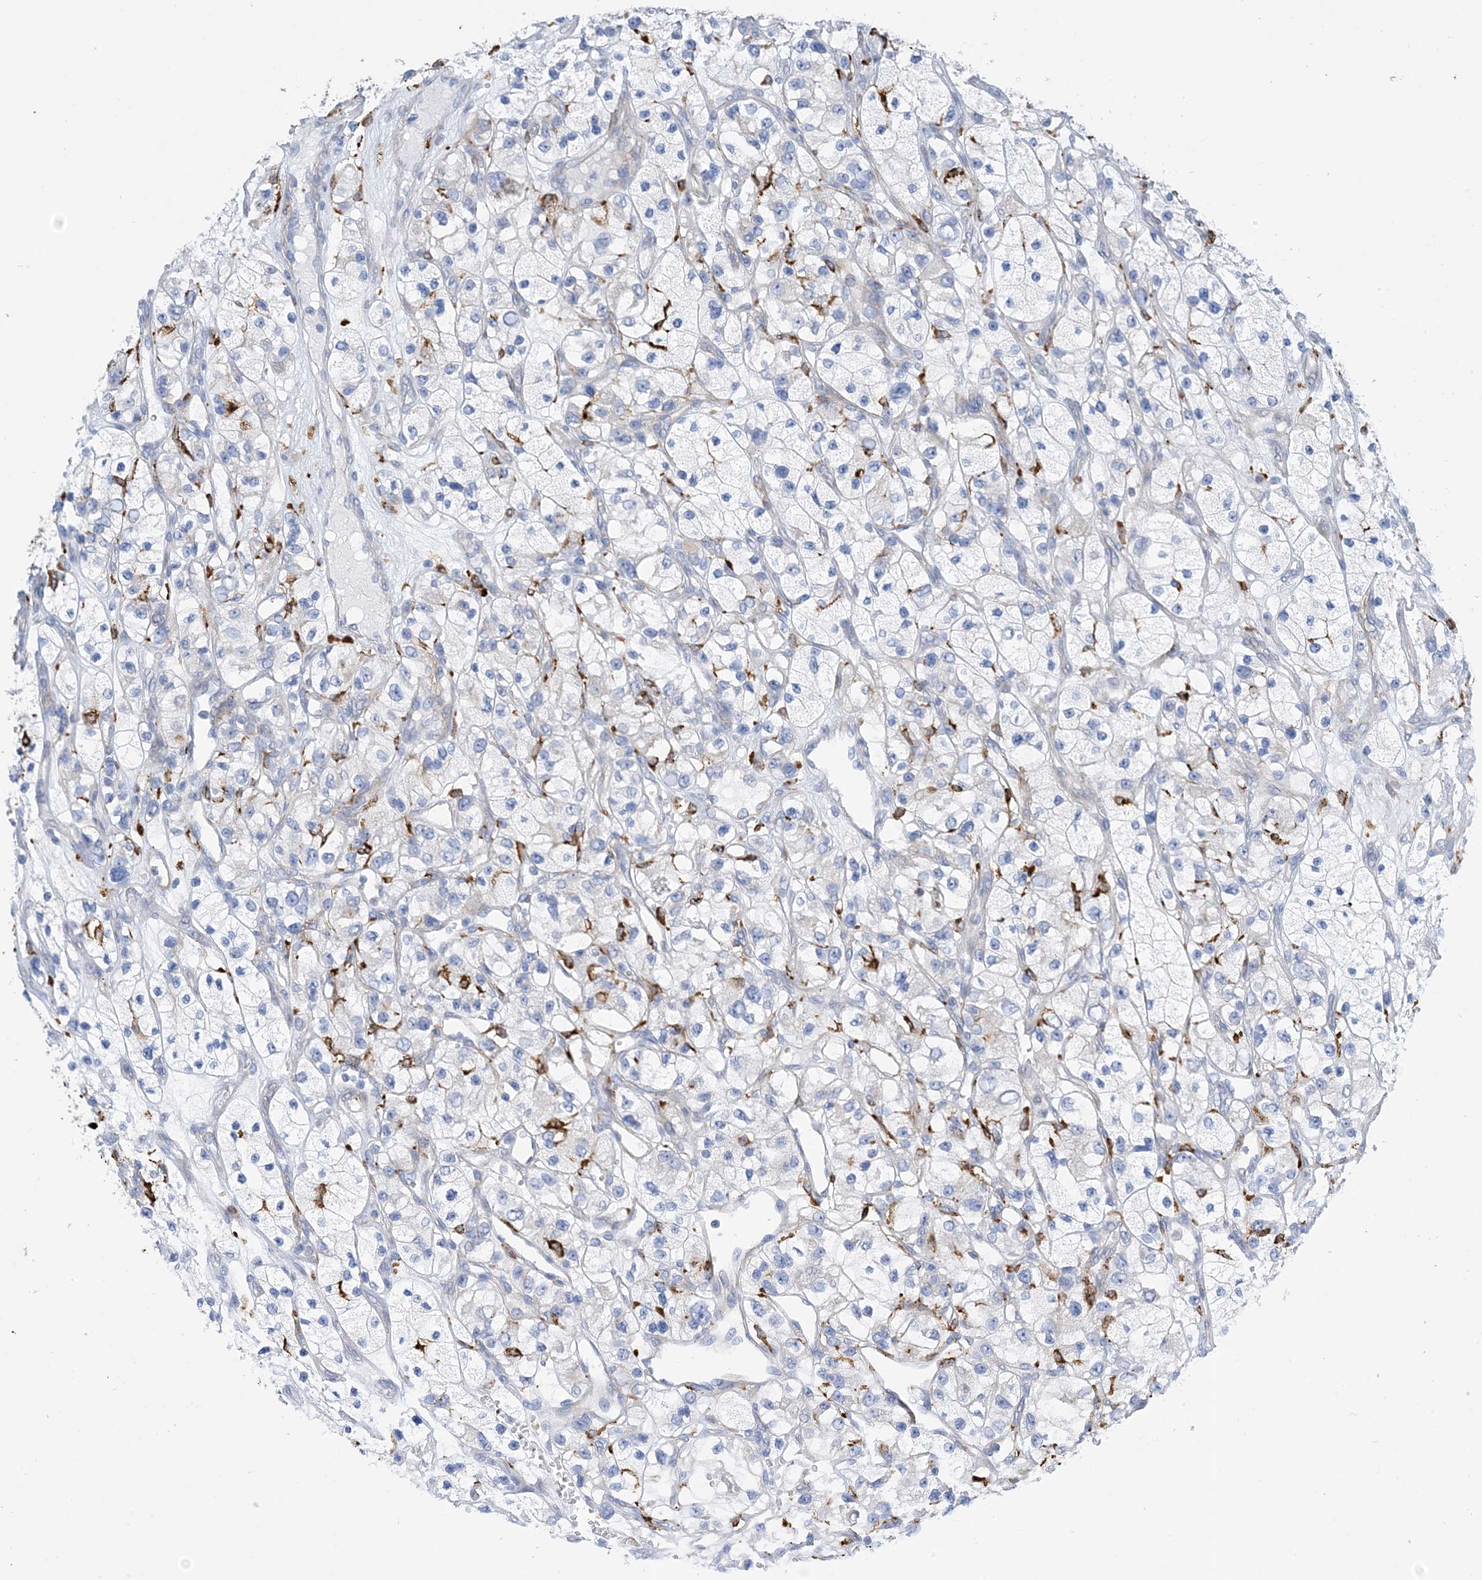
{"staining": {"intensity": "negative", "quantity": "none", "location": "none"}, "tissue": "renal cancer", "cell_type": "Tumor cells", "image_type": "cancer", "snomed": [{"axis": "morphology", "description": "Adenocarcinoma, NOS"}, {"axis": "topography", "description": "Kidney"}], "caption": "DAB (3,3'-diaminobenzidine) immunohistochemical staining of renal adenocarcinoma exhibits no significant staining in tumor cells.", "gene": "DPH3", "patient": {"sex": "female", "age": 57}}